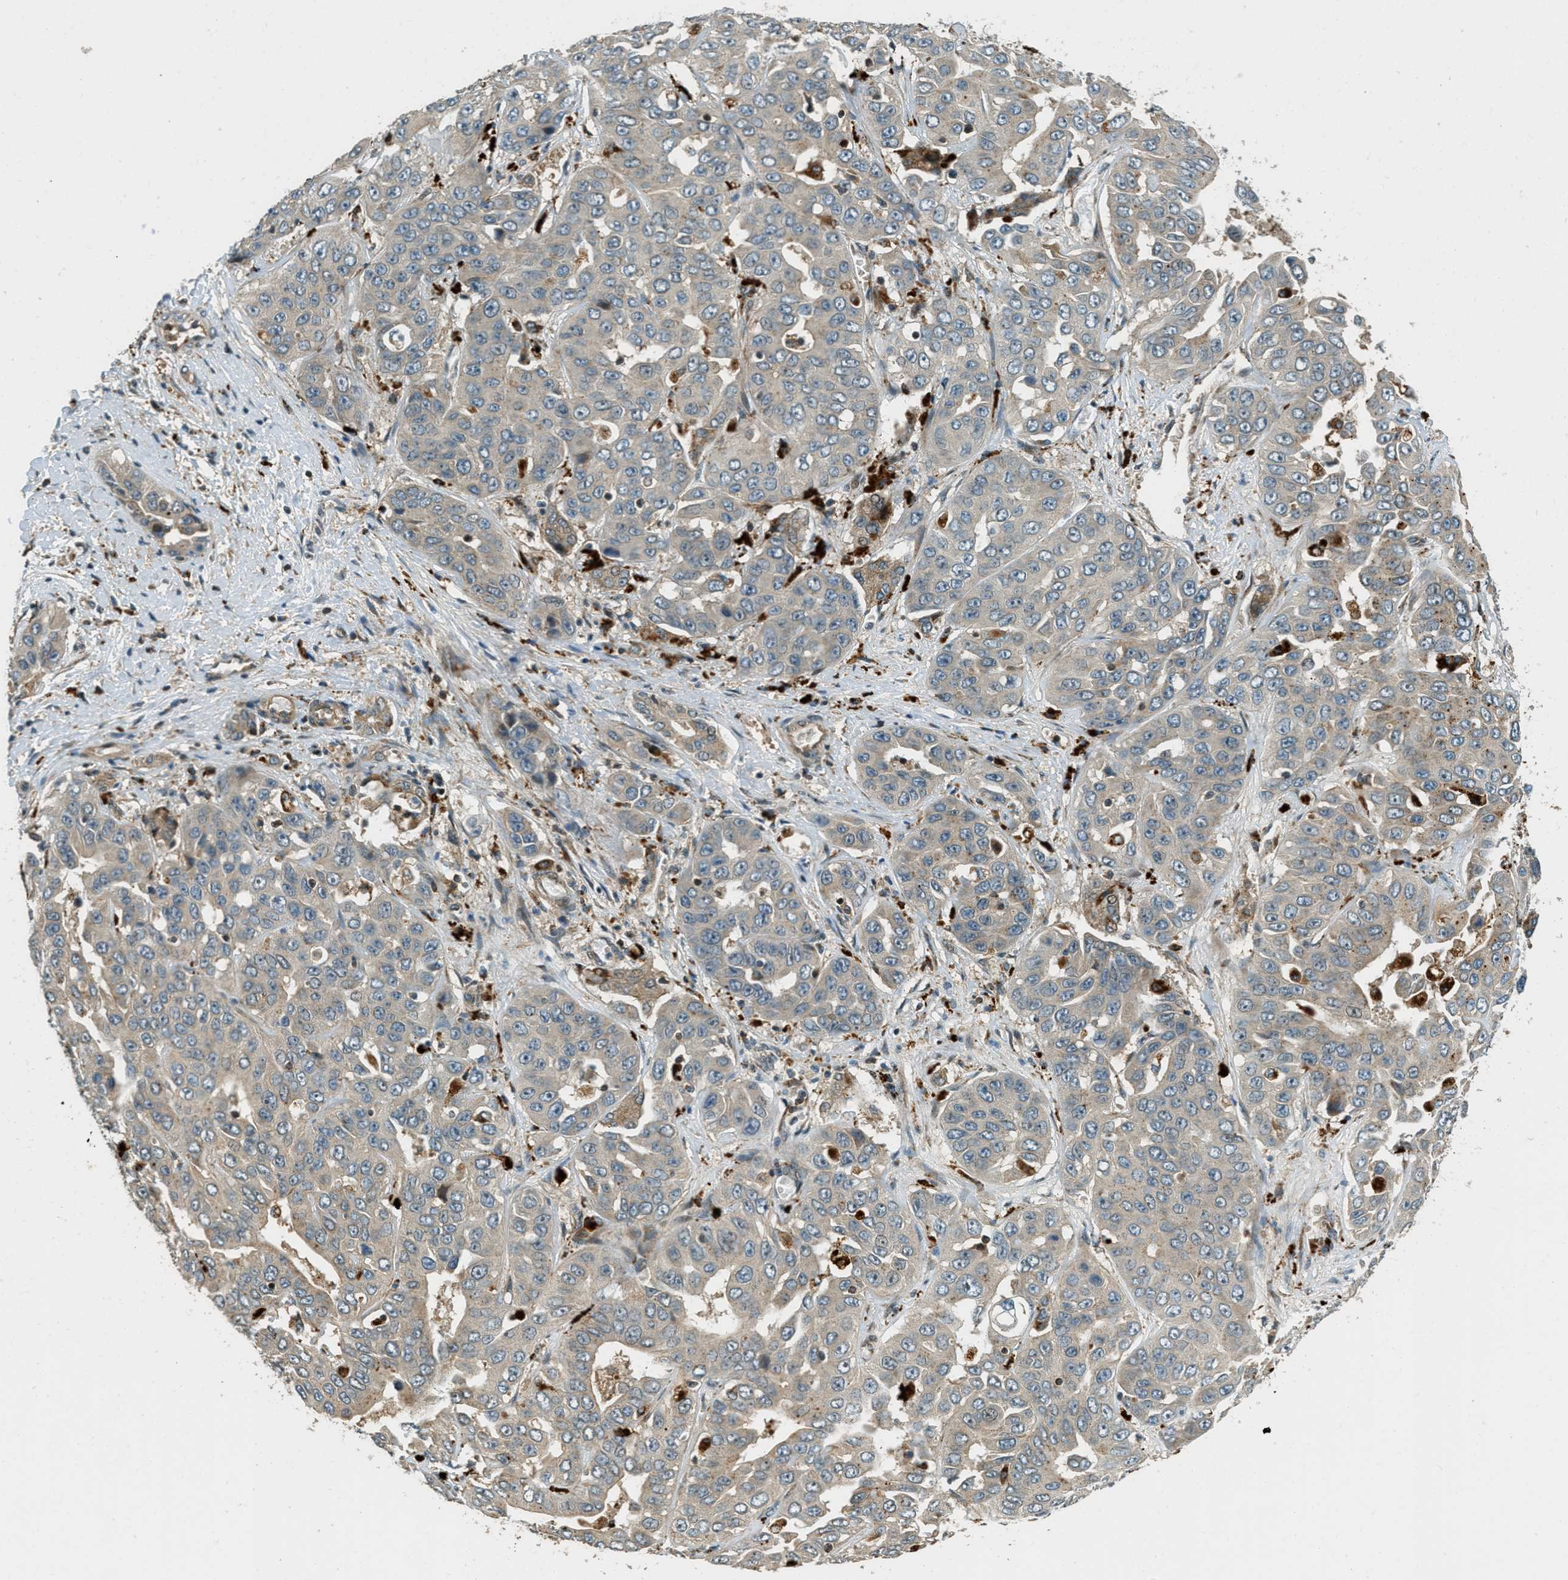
{"staining": {"intensity": "weak", "quantity": "25%-75%", "location": "cytoplasmic/membranous"}, "tissue": "liver cancer", "cell_type": "Tumor cells", "image_type": "cancer", "snomed": [{"axis": "morphology", "description": "Cholangiocarcinoma"}, {"axis": "topography", "description": "Liver"}], "caption": "Immunohistochemical staining of cholangiocarcinoma (liver) reveals weak cytoplasmic/membranous protein positivity in approximately 25%-75% of tumor cells.", "gene": "PTPN23", "patient": {"sex": "female", "age": 52}}